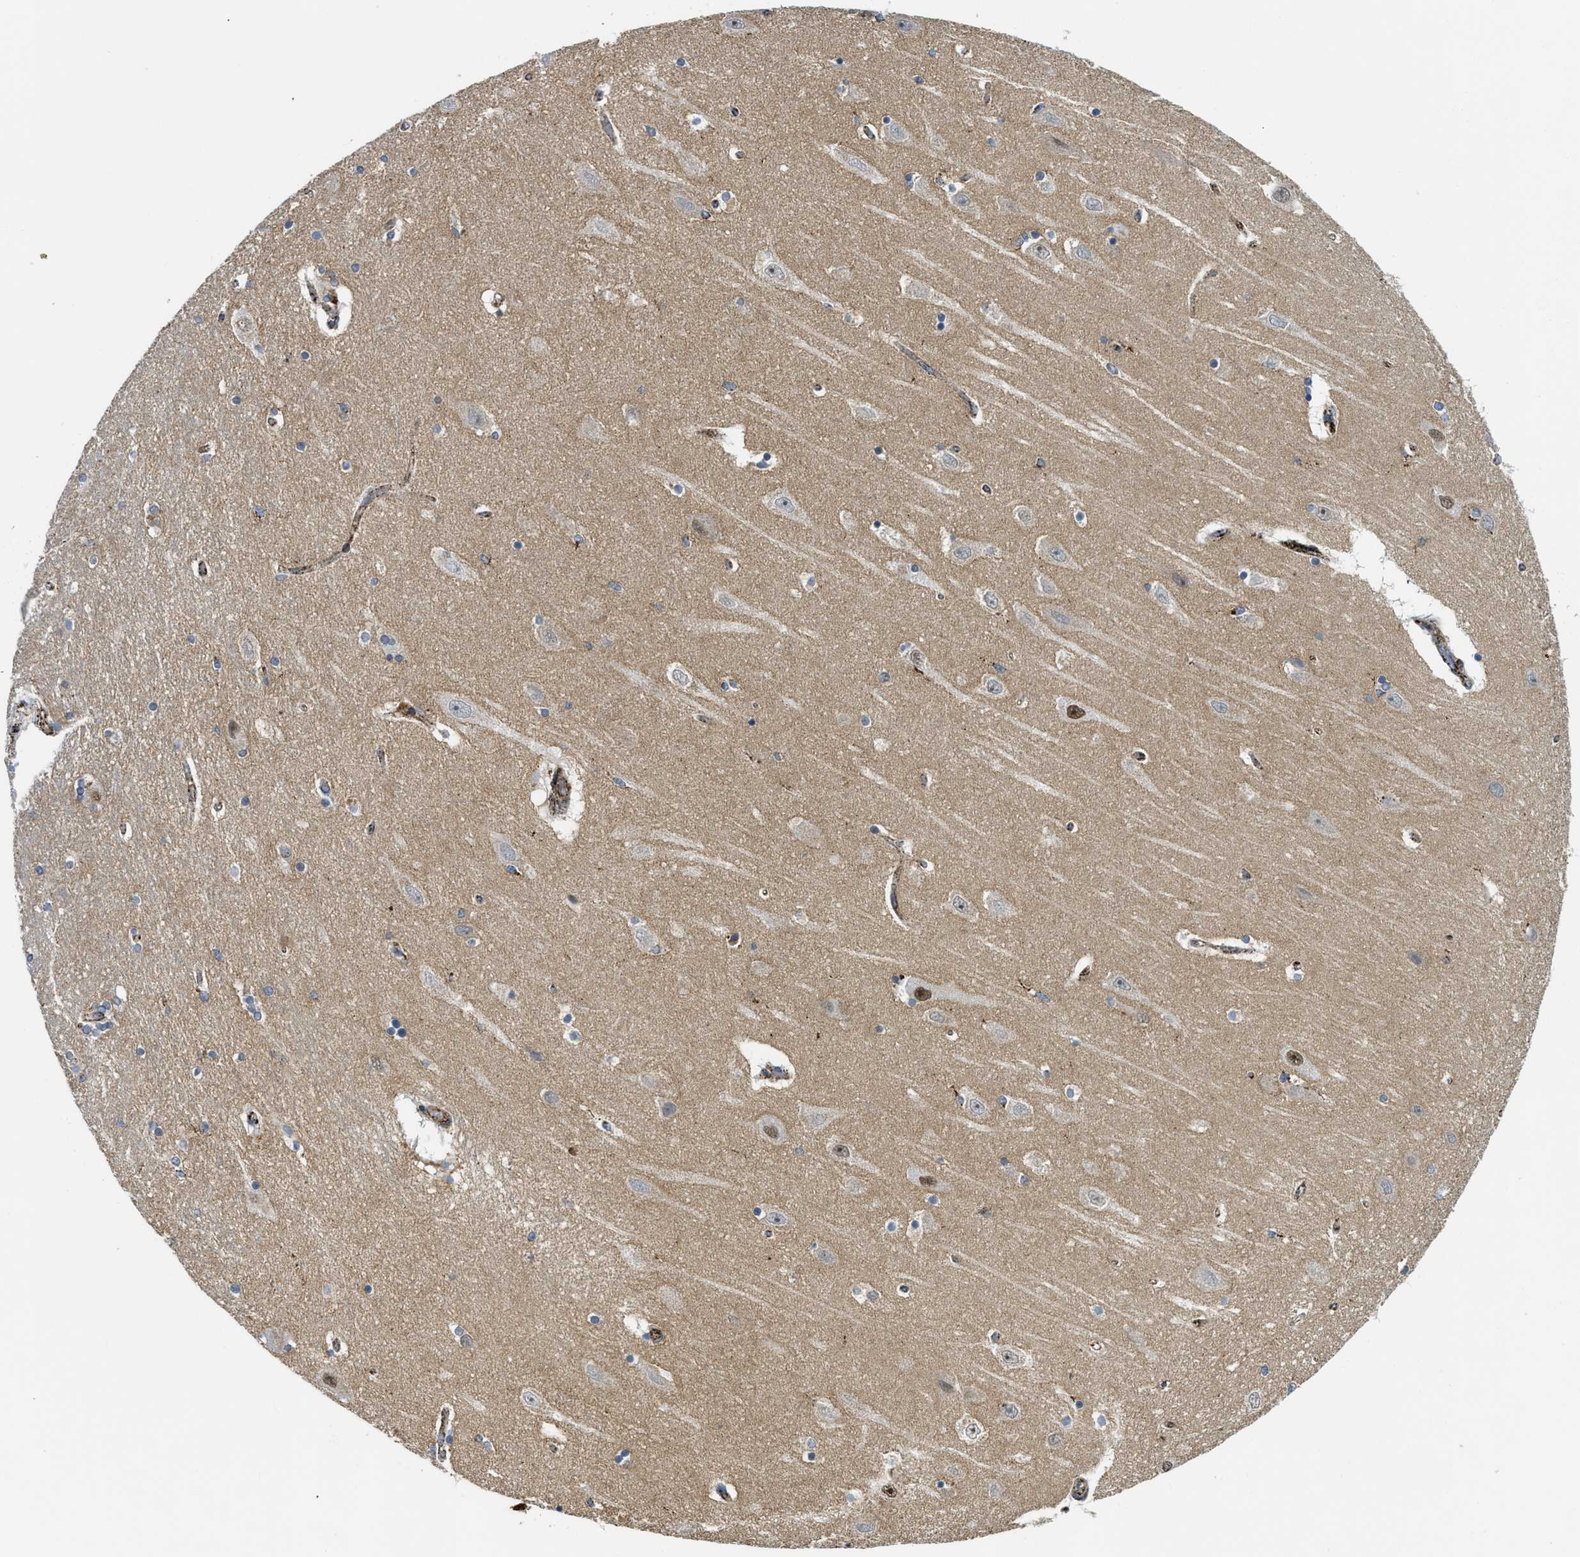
{"staining": {"intensity": "negative", "quantity": "none", "location": "none"}, "tissue": "hippocampus", "cell_type": "Glial cells", "image_type": "normal", "snomed": [{"axis": "morphology", "description": "Normal tissue, NOS"}, {"axis": "topography", "description": "Hippocampus"}], "caption": "DAB immunohistochemical staining of unremarkable human hippocampus exhibits no significant positivity in glial cells. The staining was performed using DAB to visualize the protein expression in brown, while the nuclei were stained in blue with hematoxylin (Magnification: 20x).", "gene": "SQOR", "patient": {"sex": "female", "age": 54}}